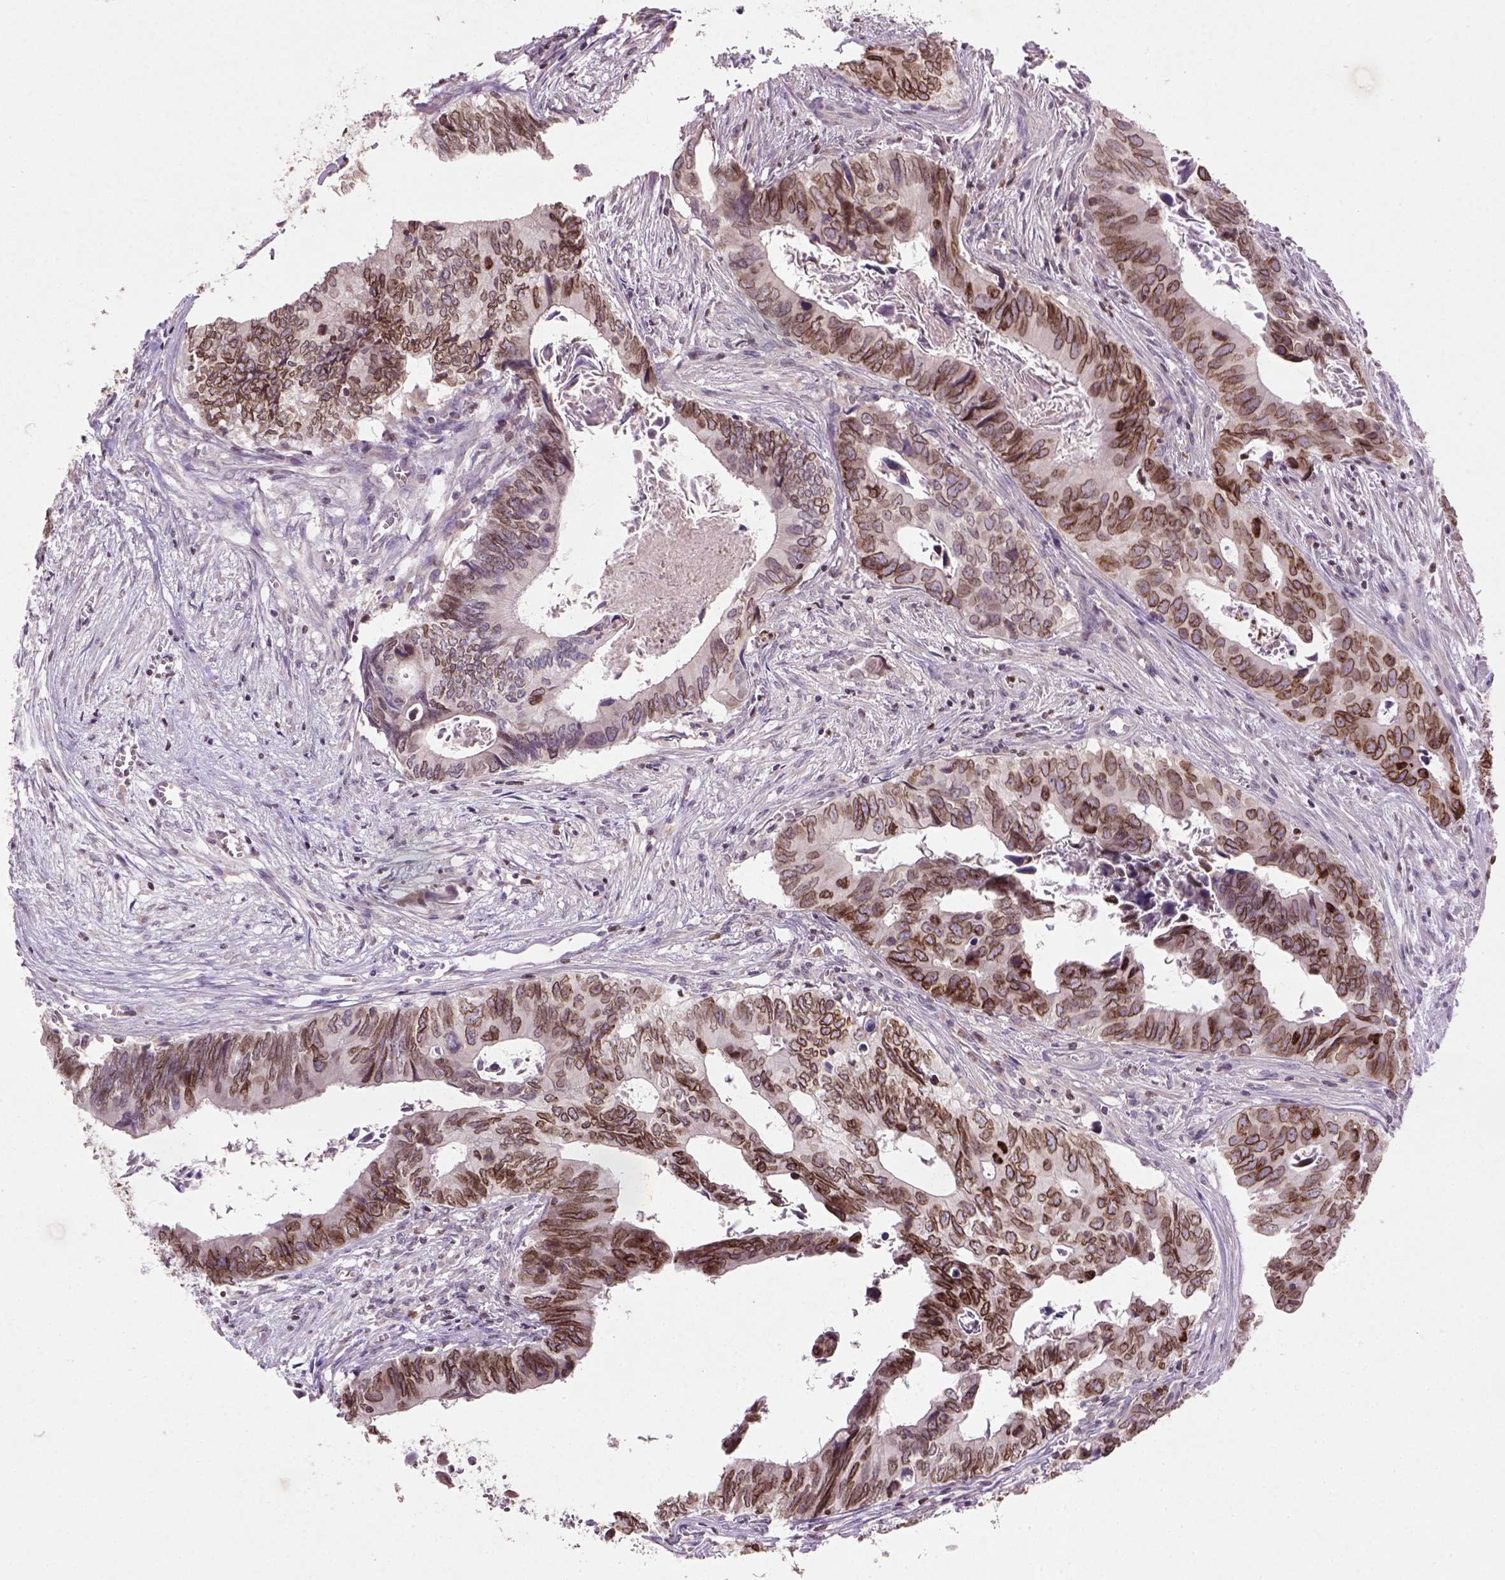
{"staining": {"intensity": "strong", "quantity": ">75%", "location": "cytoplasmic/membranous,nuclear"}, "tissue": "colorectal cancer", "cell_type": "Tumor cells", "image_type": "cancer", "snomed": [{"axis": "morphology", "description": "Adenocarcinoma, NOS"}, {"axis": "topography", "description": "Colon"}], "caption": "An image of human colorectal adenocarcinoma stained for a protein exhibits strong cytoplasmic/membranous and nuclear brown staining in tumor cells. Ihc stains the protein of interest in brown and the nuclei are stained blue.", "gene": "NUDT3", "patient": {"sex": "female", "age": 82}}